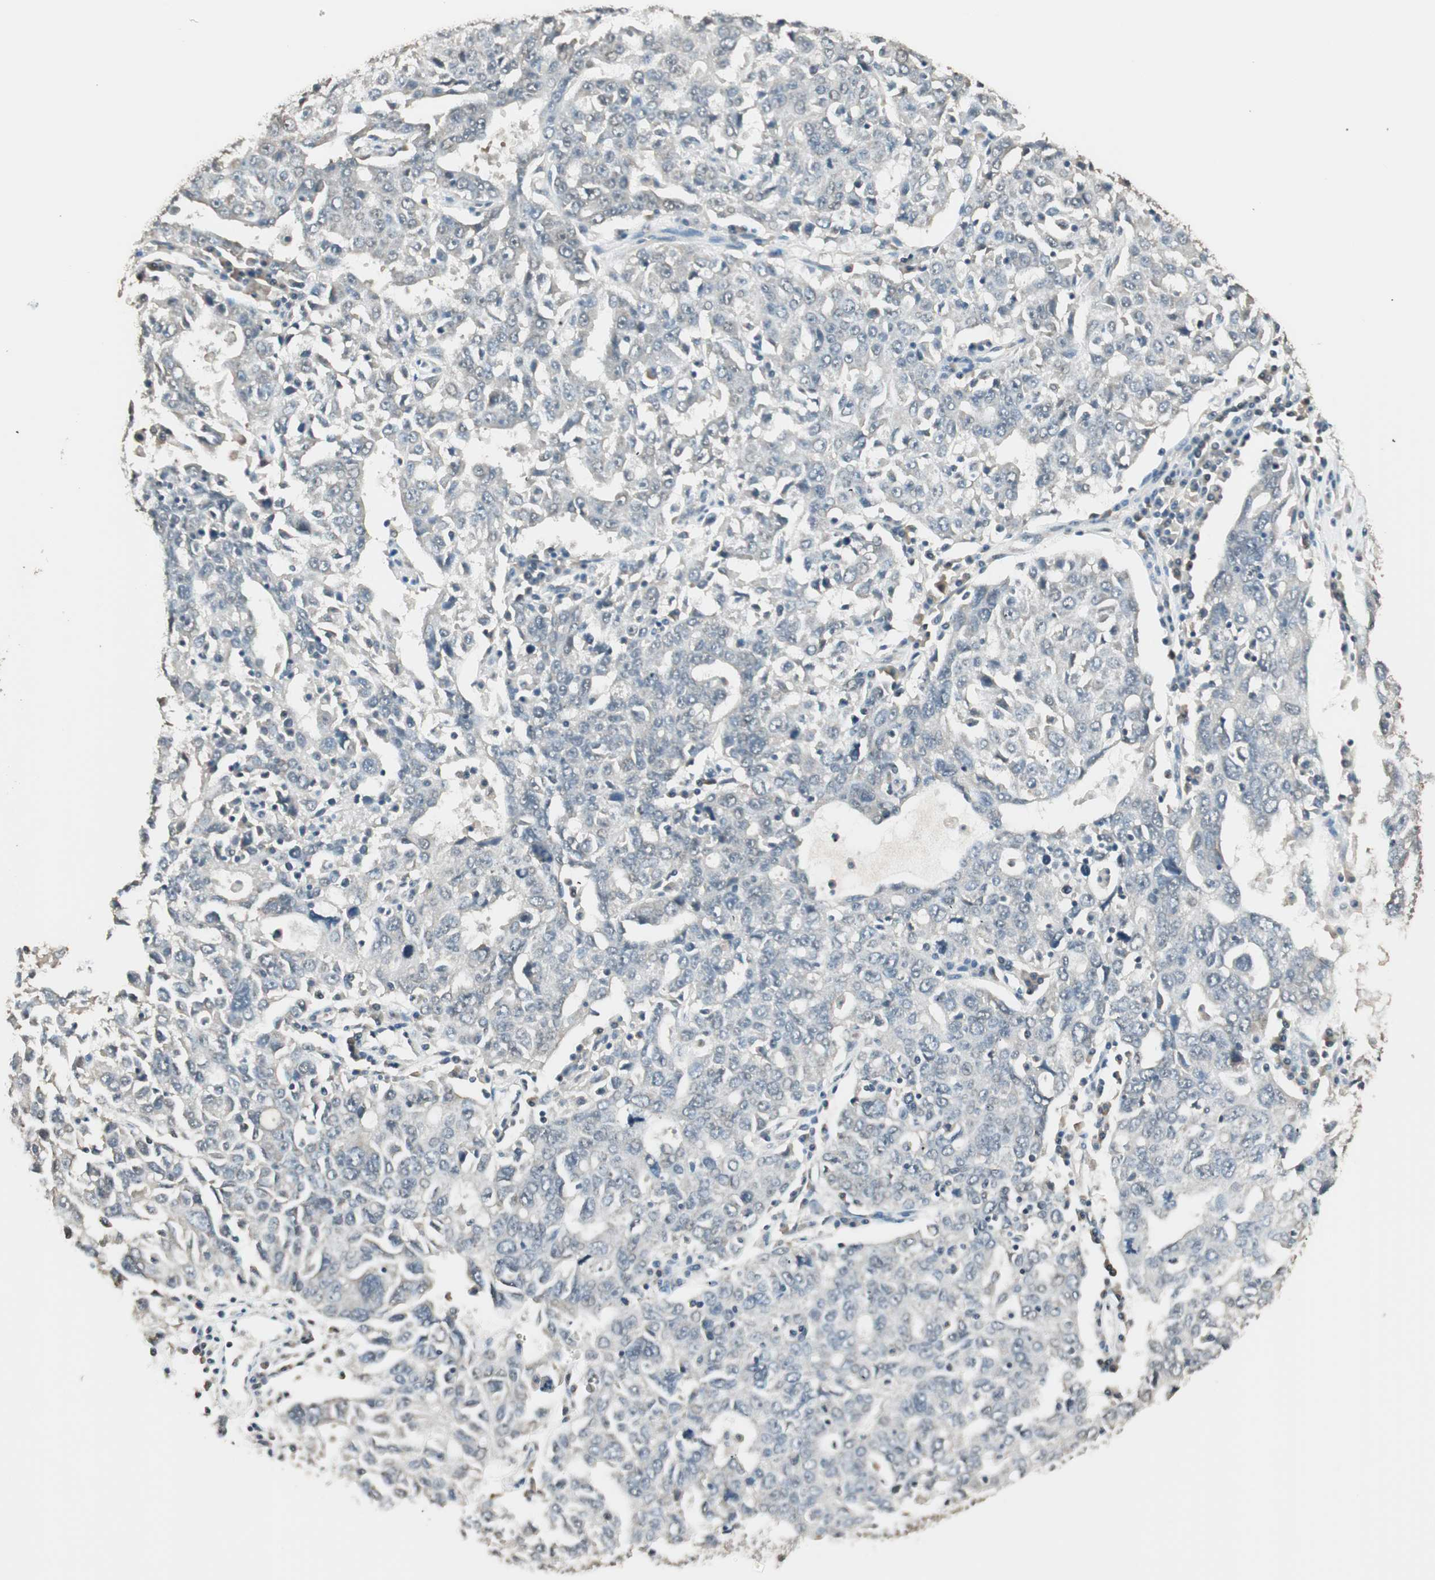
{"staining": {"intensity": "weak", "quantity": "<25%", "location": "cytoplasmic/membranous"}, "tissue": "ovarian cancer", "cell_type": "Tumor cells", "image_type": "cancer", "snomed": [{"axis": "morphology", "description": "Carcinoma, endometroid"}, {"axis": "topography", "description": "Ovary"}], "caption": "Protein analysis of ovarian cancer shows no significant positivity in tumor cells. Nuclei are stained in blue.", "gene": "USP5", "patient": {"sex": "female", "age": 62}}